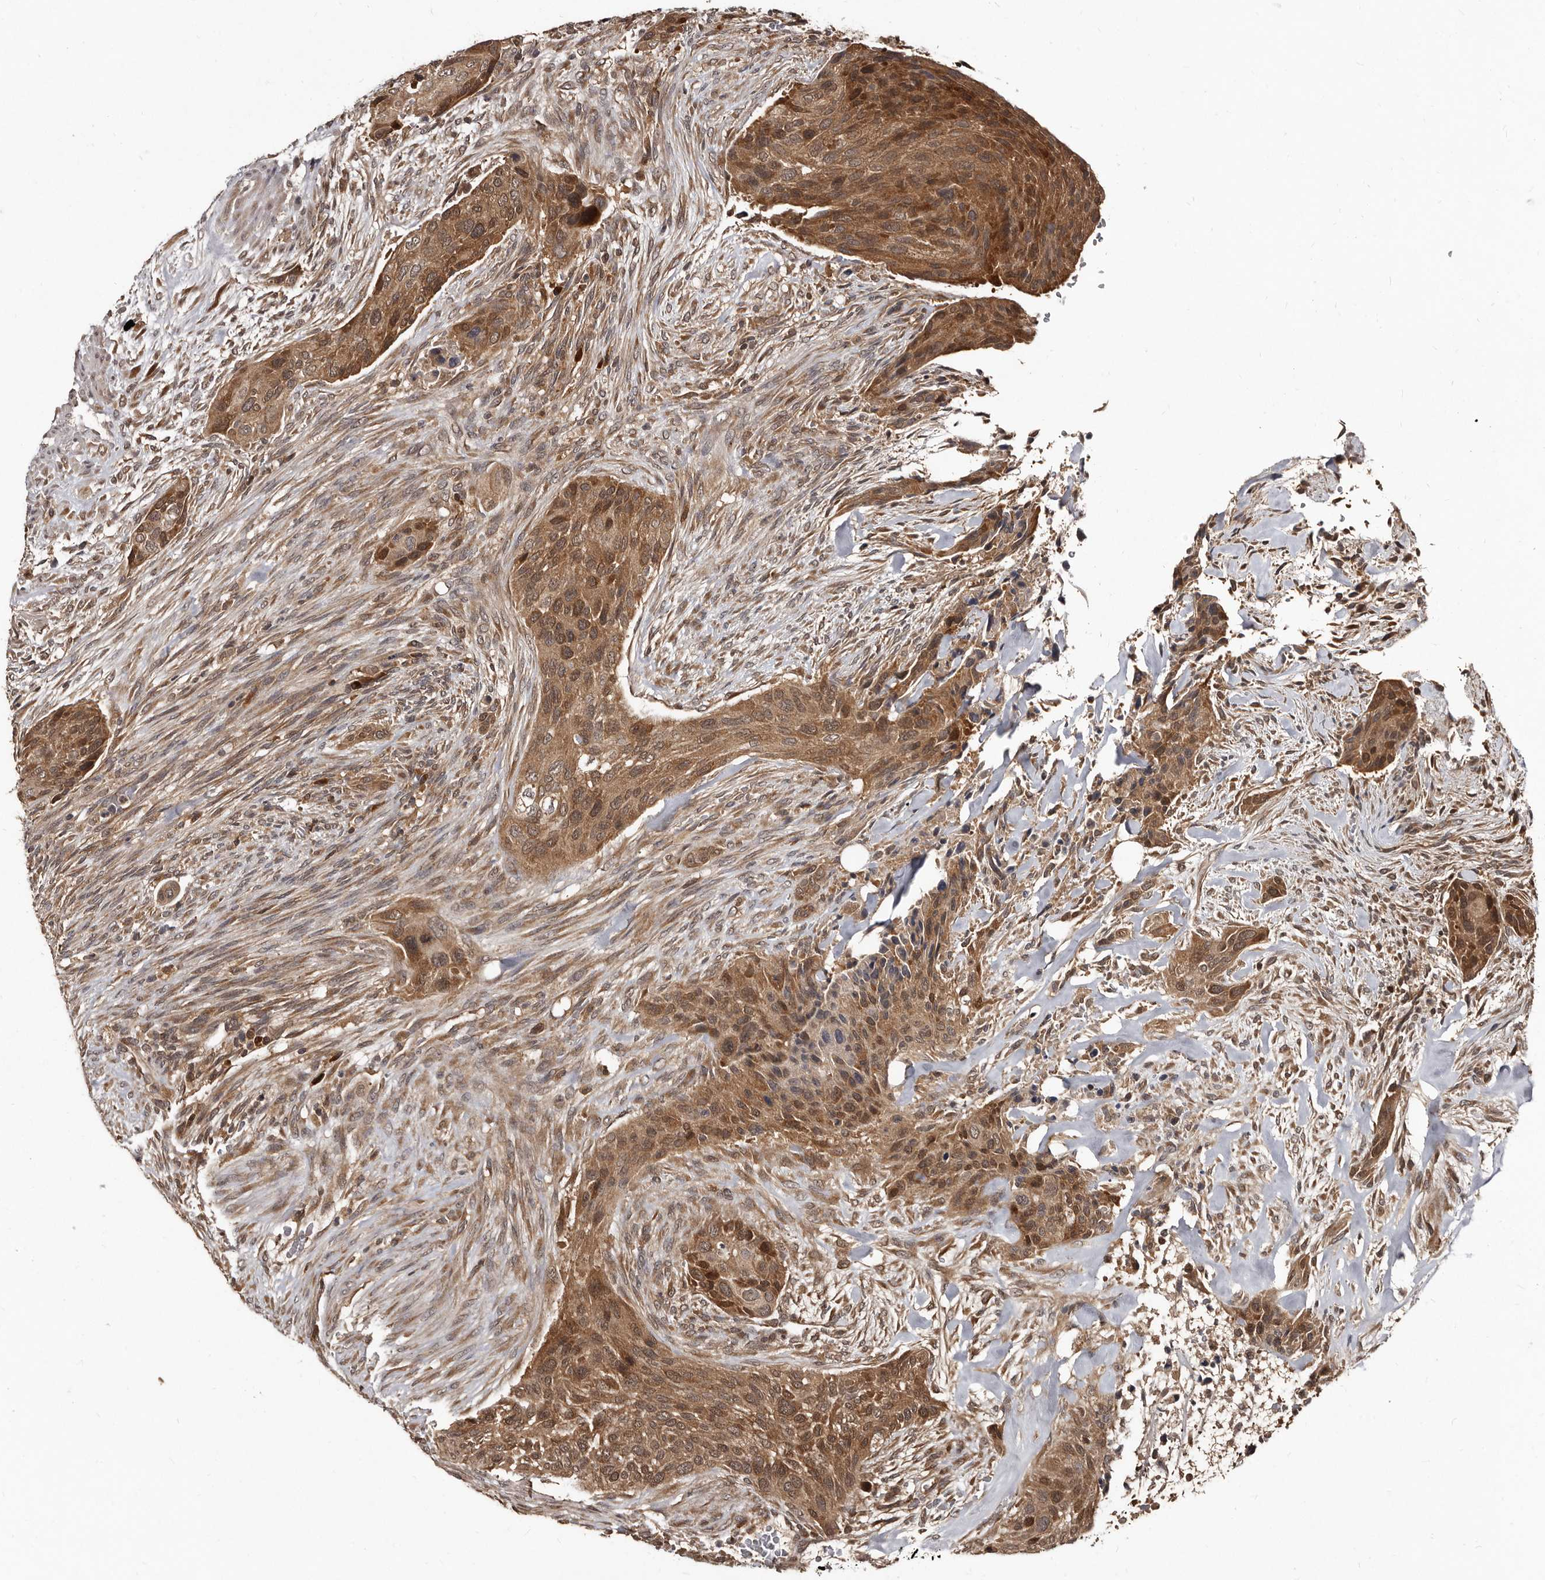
{"staining": {"intensity": "moderate", "quantity": ">75%", "location": "cytoplasmic/membranous"}, "tissue": "urothelial cancer", "cell_type": "Tumor cells", "image_type": "cancer", "snomed": [{"axis": "morphology", "description": "Urothelial carcinoma, High grade"}, {"axis": "topography", "description": "Urinary bladder"}], "caption": "Moderate cytoplasmic/membranous expression is present in about >75% of tumor cells in urothelial carcinoma (high-grade).", "gene": "PMVK", "patient": {"sex": "male", "age": 35}}